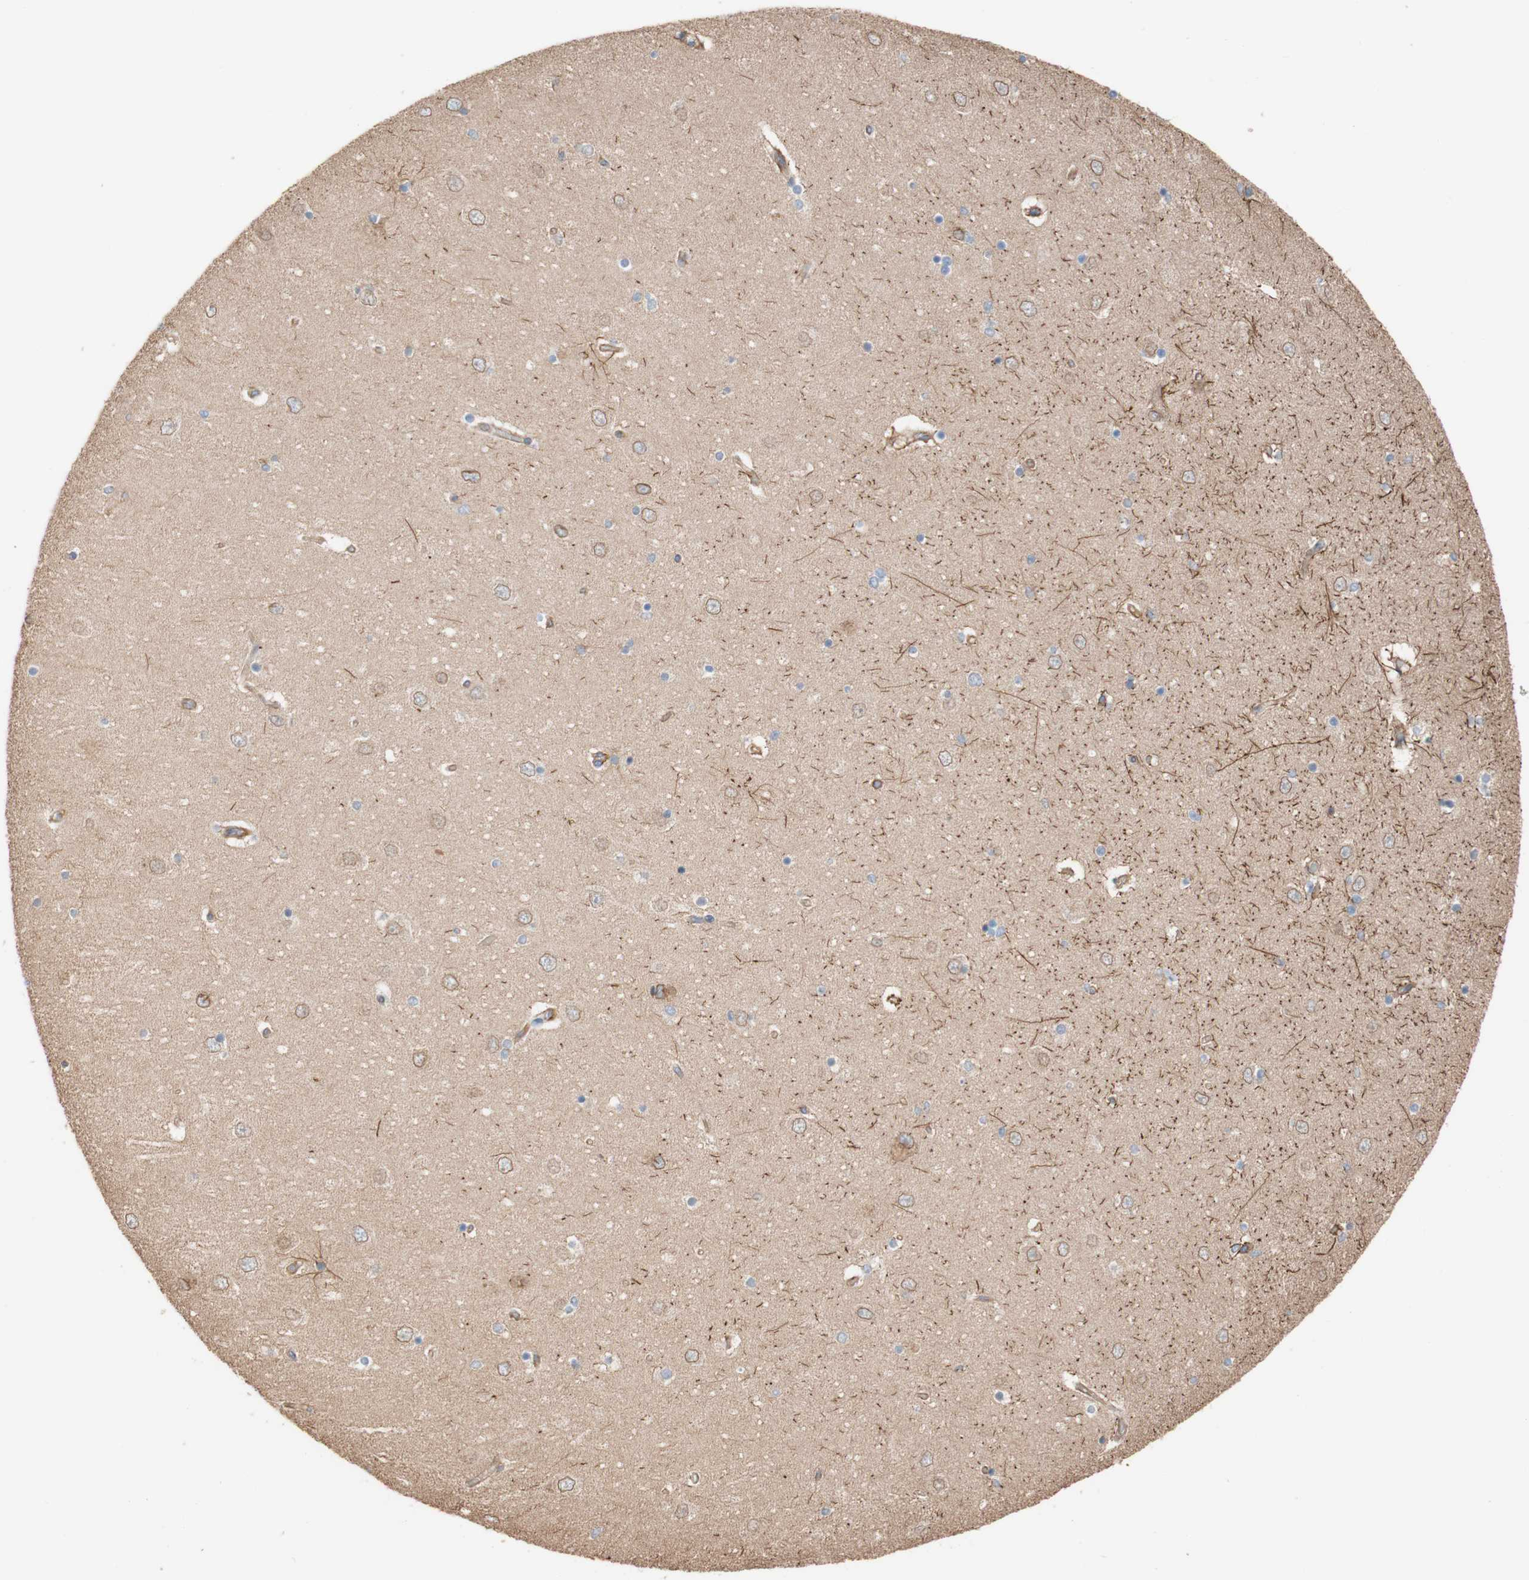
{"staining": {"intensity": "negative", "quantity": "none", "location": "none"}, "tissue": "hippocampus", "cell_type": "Glial cells", "image_type": "normal", "snomed": [{"axis": "morphology", "description": "Normal tissue, NOS"}, {"axis": "topography", "description": "Hippocampus"}], "caption": "Immunohistochemistry histopathology image of benign hippocampus stained for a protein (brown), which demonstrates no expression in glial cells.", "gene": "C1orf43", "patient": {"sex": "female", "age": 54}}